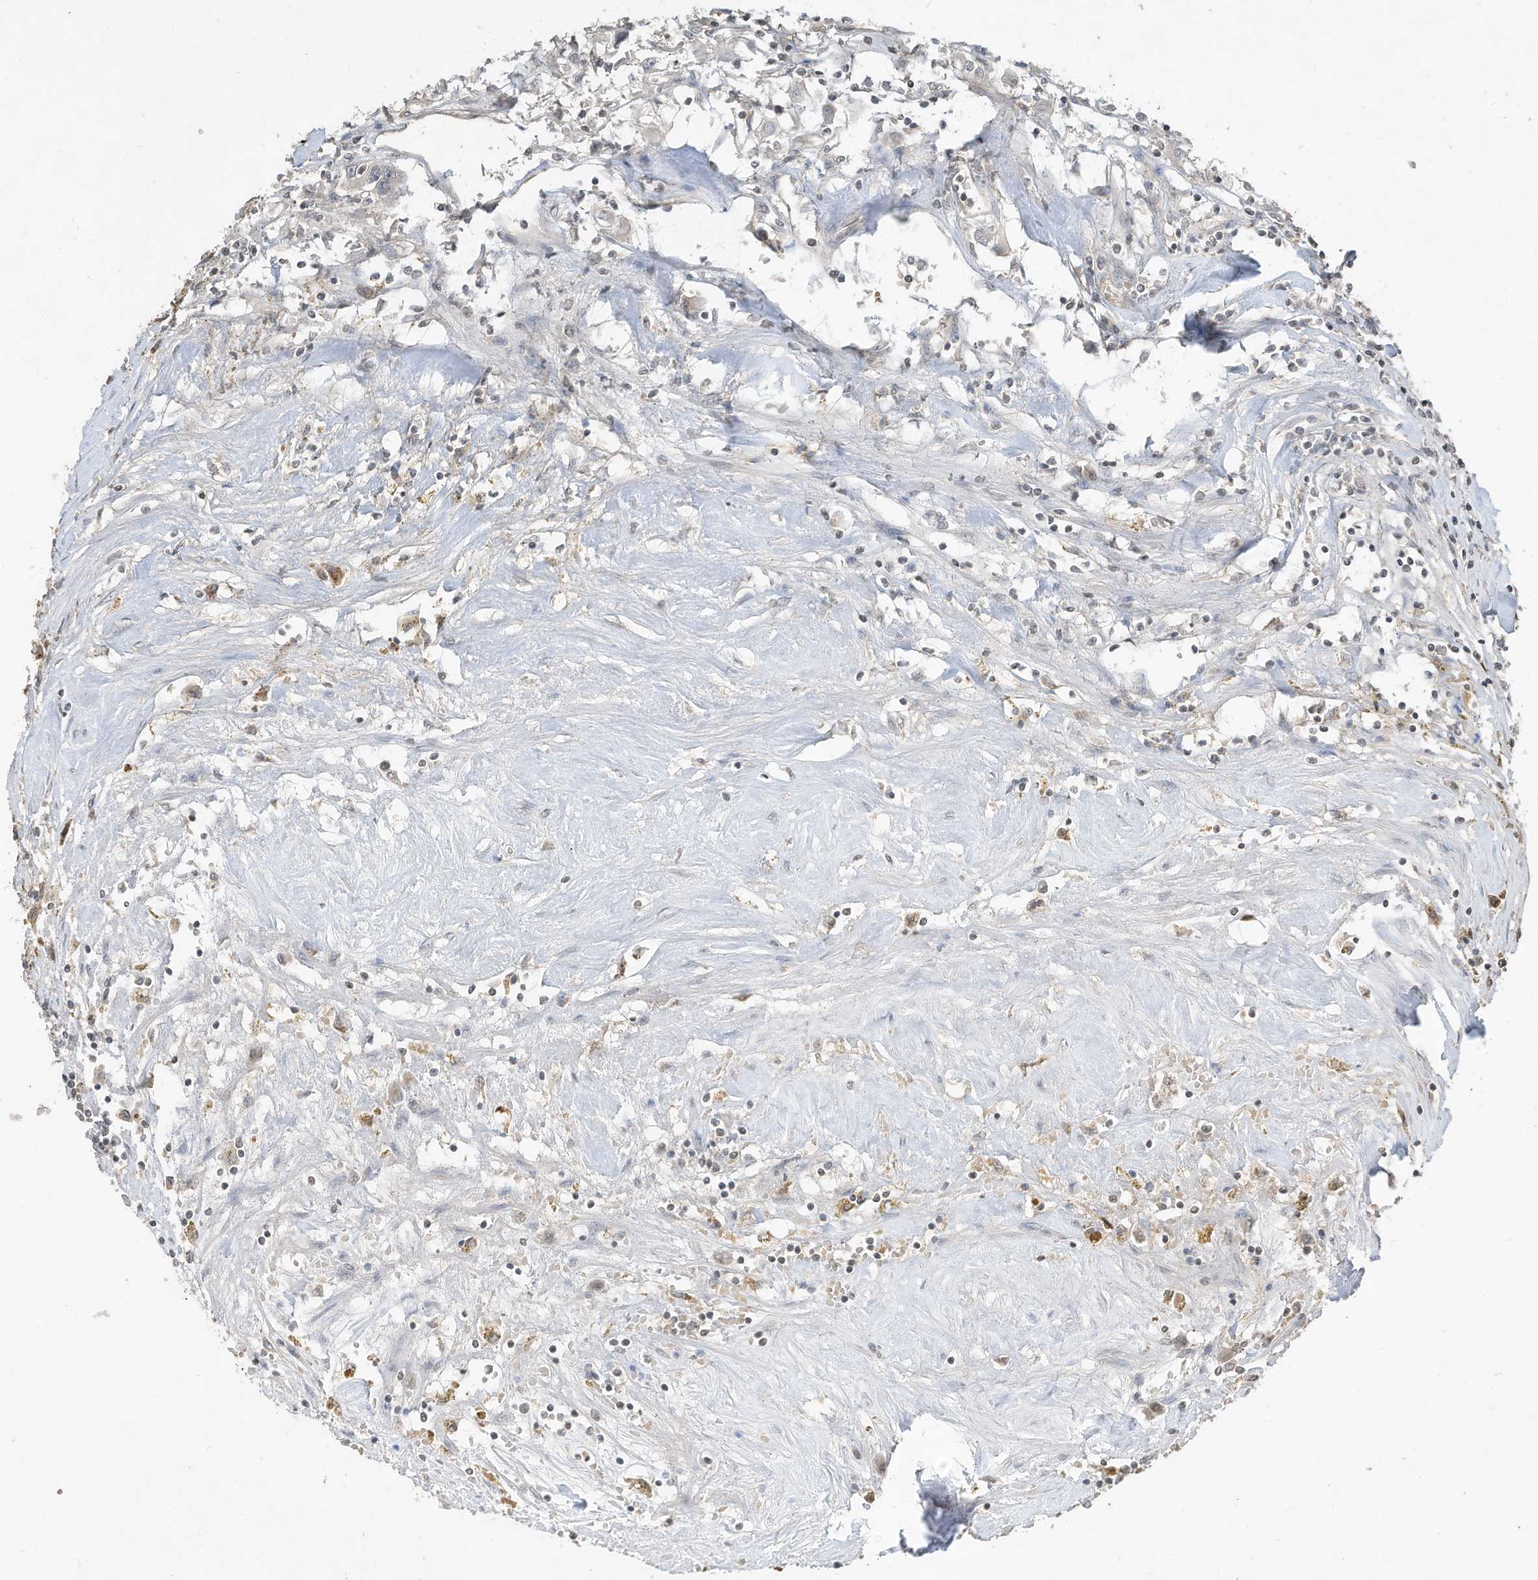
{"staining": {"intensity": "negative", "quantity": "none", "location": "none"}, "tissue": "renal cancer", "cell_type": "Tumor cells", "image_type": "cancer", "snomed": [{"axis": "morphology", "description": "Adenocarcinoma, NOS"}, {"axis": "topography", "description": "Kidney"}], "caption": "High power microscopy photomicrograph of an IHC histopathology image of renal adenocarcinoma, revealing no significant positivity in tumor cells. (DAB (3,3'-diaminobenzidine) immunohistochemistry (IHC) with hematoxylin counter stain).", "gene": "MATN2", "patient": {"sex": "male", "age": 56}}